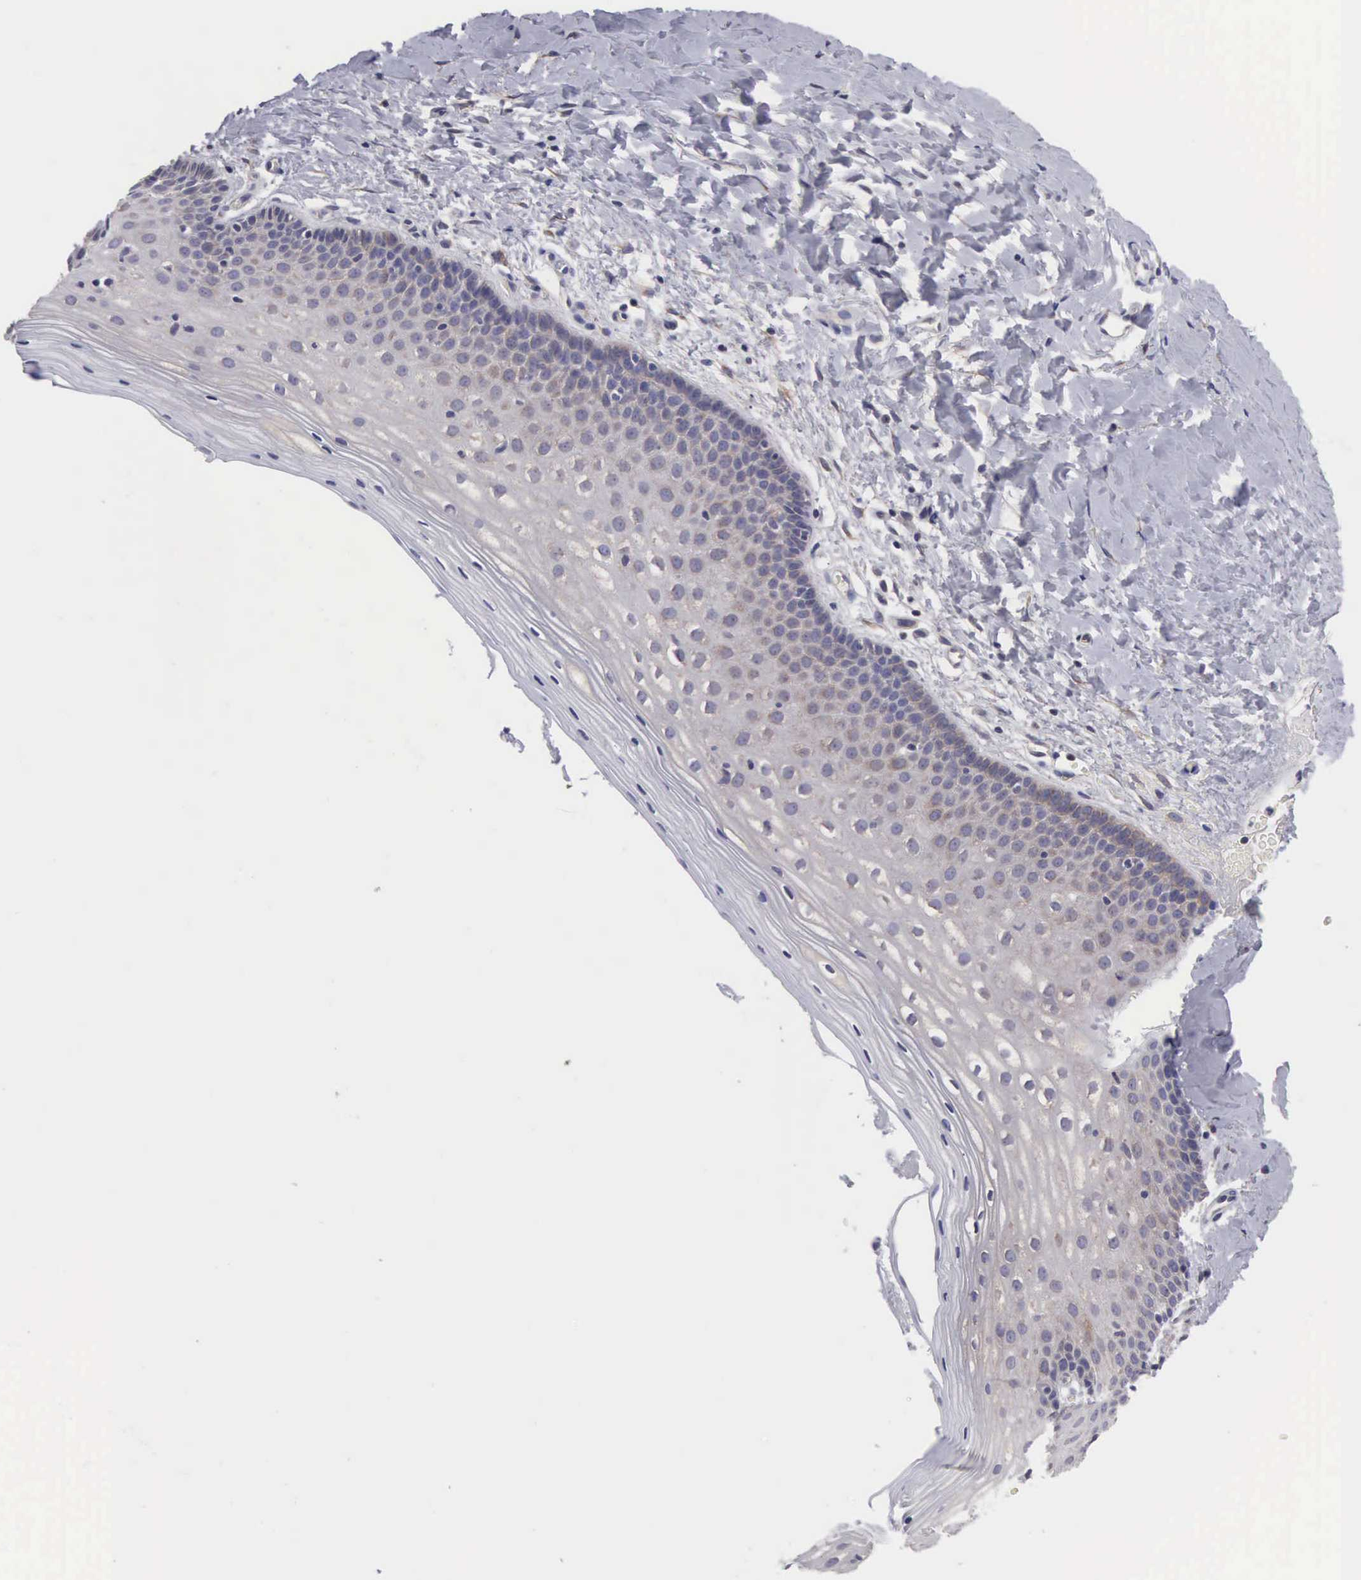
{"staining": {"intensity": "negative", "quantity": "none", "location": "none"}, "tissue": "cervix", "cell_type": "Glandular cells", "image_type": "normal", "snomed": [{"axis": "morphology", "description": "Normal tissue, NOS"}, {"axis": "topography", "description": "Cervix"}], "caption": "The photomicrograph shows no significant staining in glandular cells of cervix.", "gene": "SLITRK4", "patient": {"sex": "female", "age": 53}}